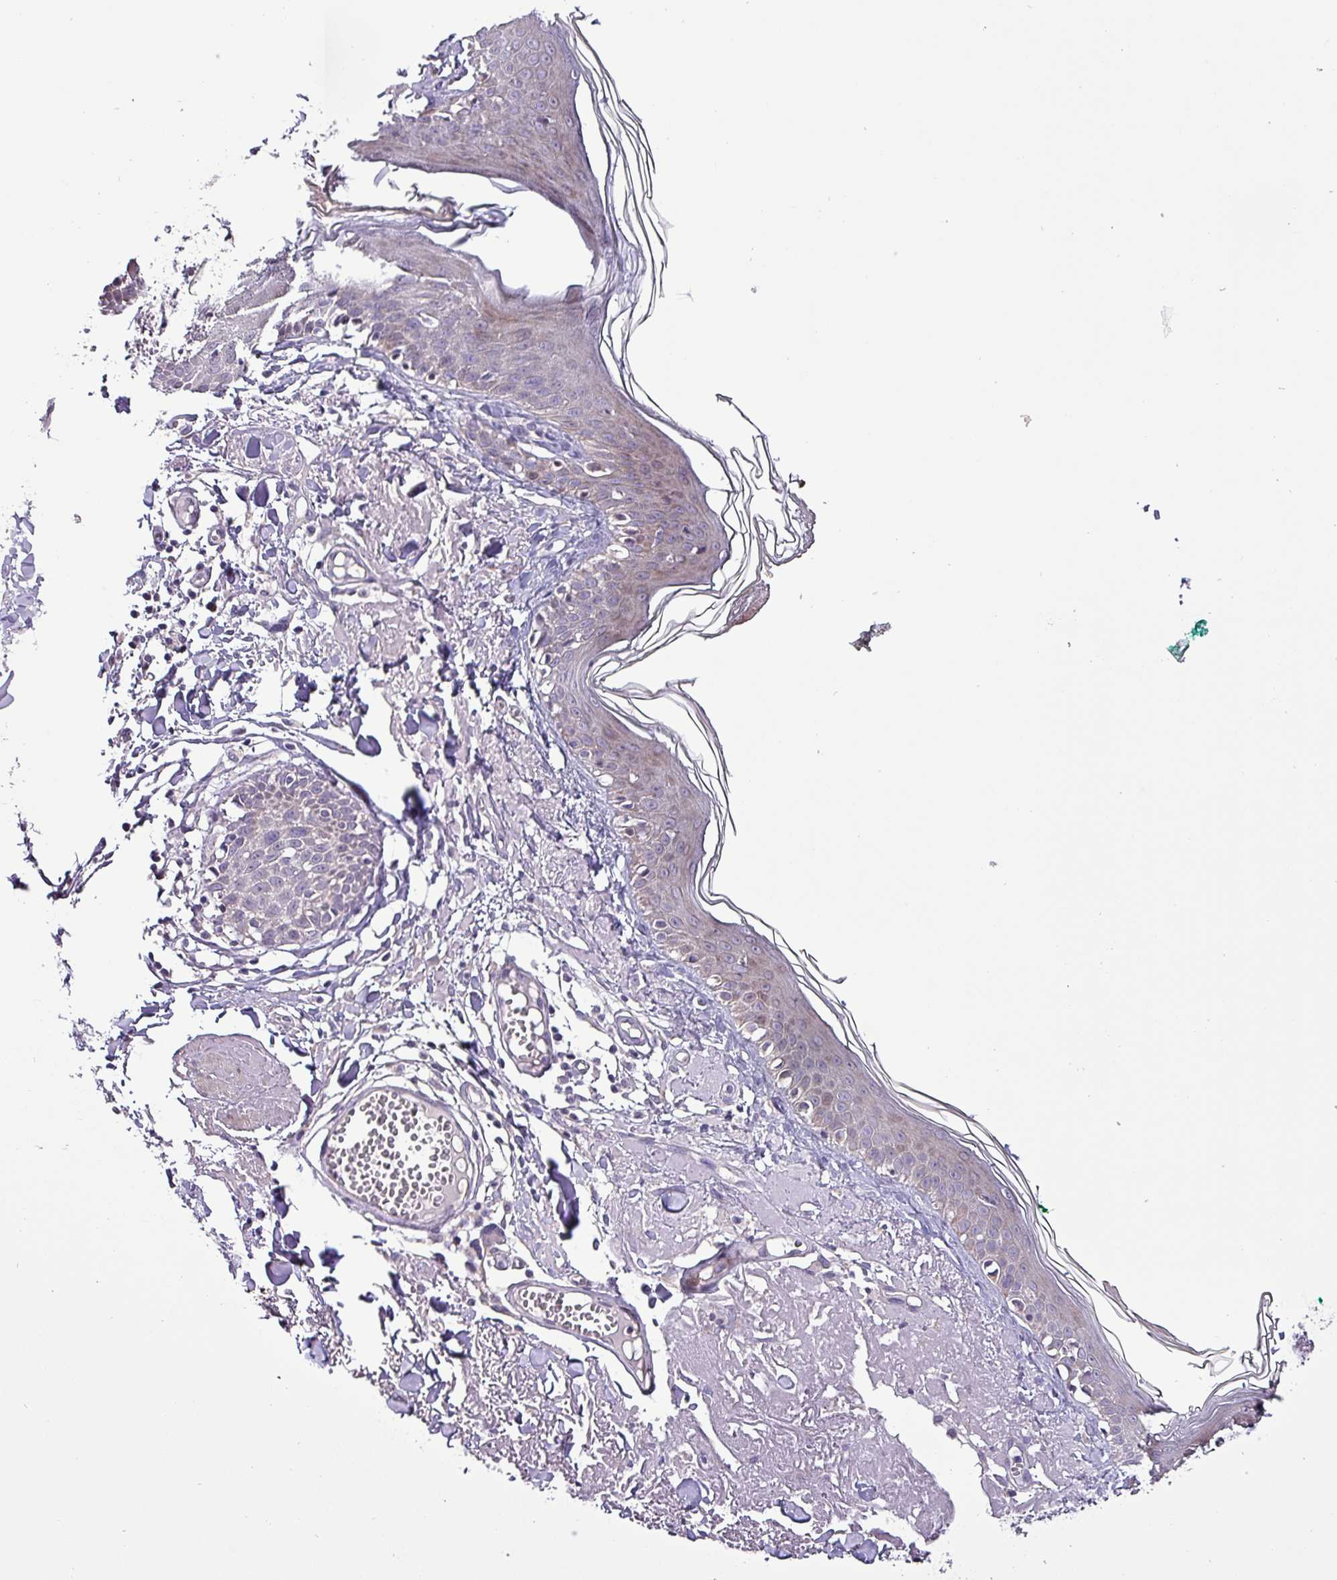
{"staining": {"intensity": "negative", "quantity": "none", "location": "none"}, "tissue": "skin", "cell_type": "Fibroblasts", "image_type": "normal", "snomed": [{"axis": "morphology", "description": "Normal tissue, NOS"}, {"axis": "morphology", "description": "Malignant melanoma, NOS"}, {"axis": "topography", "description": "Skin"}], "caption": "A high-resolution image shows immunohistochemistry (IHC) staining of unremarkable skin, which displays no significant positivity in fibroblasts. (DAB IHC with hematoxylin counter stain).", "gene": "GRAPL", "patient": {"sex": "male", "age": 80}}